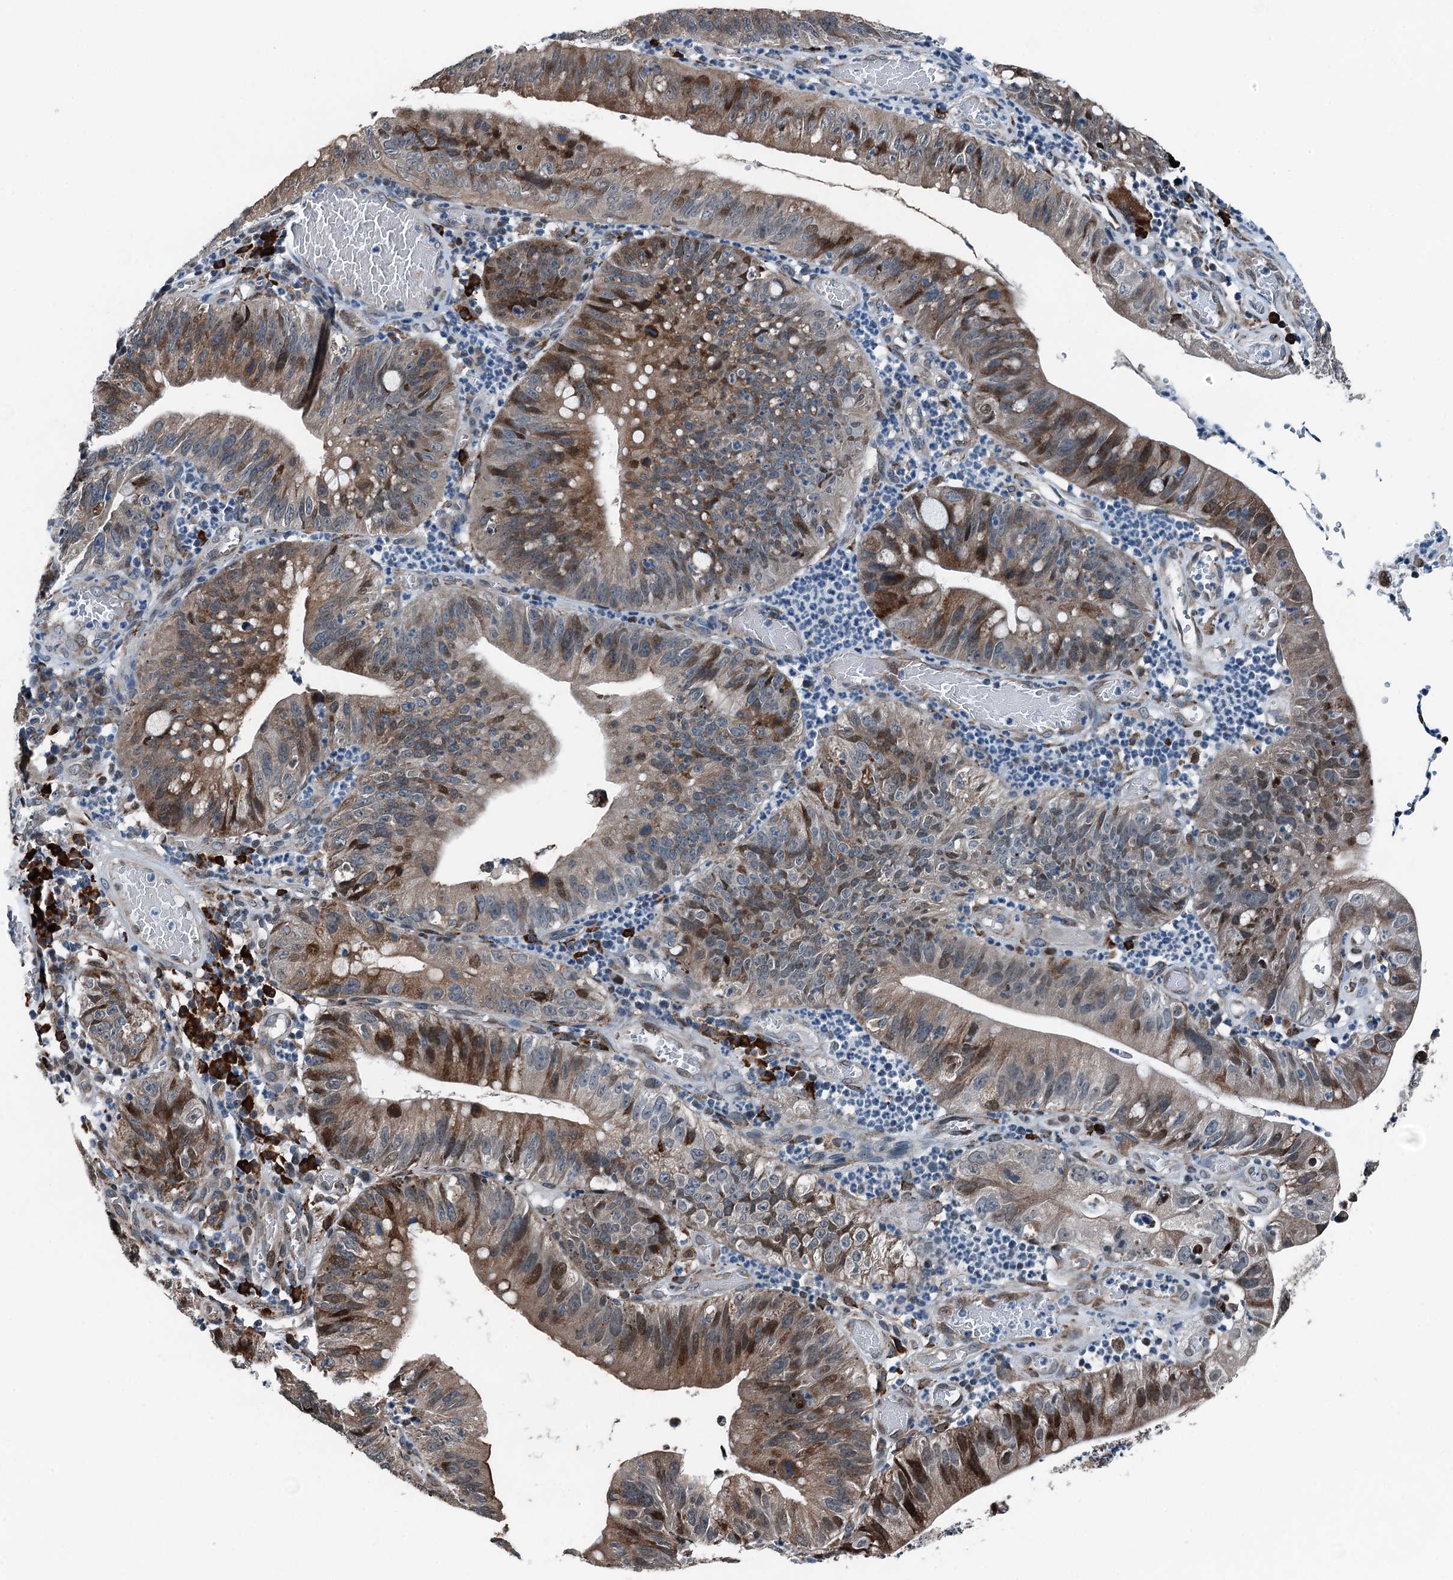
{"staining": {"intensity": "moderate", "quantity": "25%-75%", "location": "cytoplasmic/membranous,nuclear"}, "tissue": "stomach cancer", "cell_type": "Tumor cells", "image_type": "cancer", "snomed": [{"axis": "morphology", "description": "Adenocarcinoma, NOS"}, {"axis": "topography", "description": "Stomach"}], "caption": "Adenocarcinoma (stomach) stained with a brown dye displays moderate cytoplasmic/membranous and nuclear positive expression in approximately 25%-75% of tumor cells.", "gene": "TAMALIN", "patient": {"sex": "male", "age": 59}}